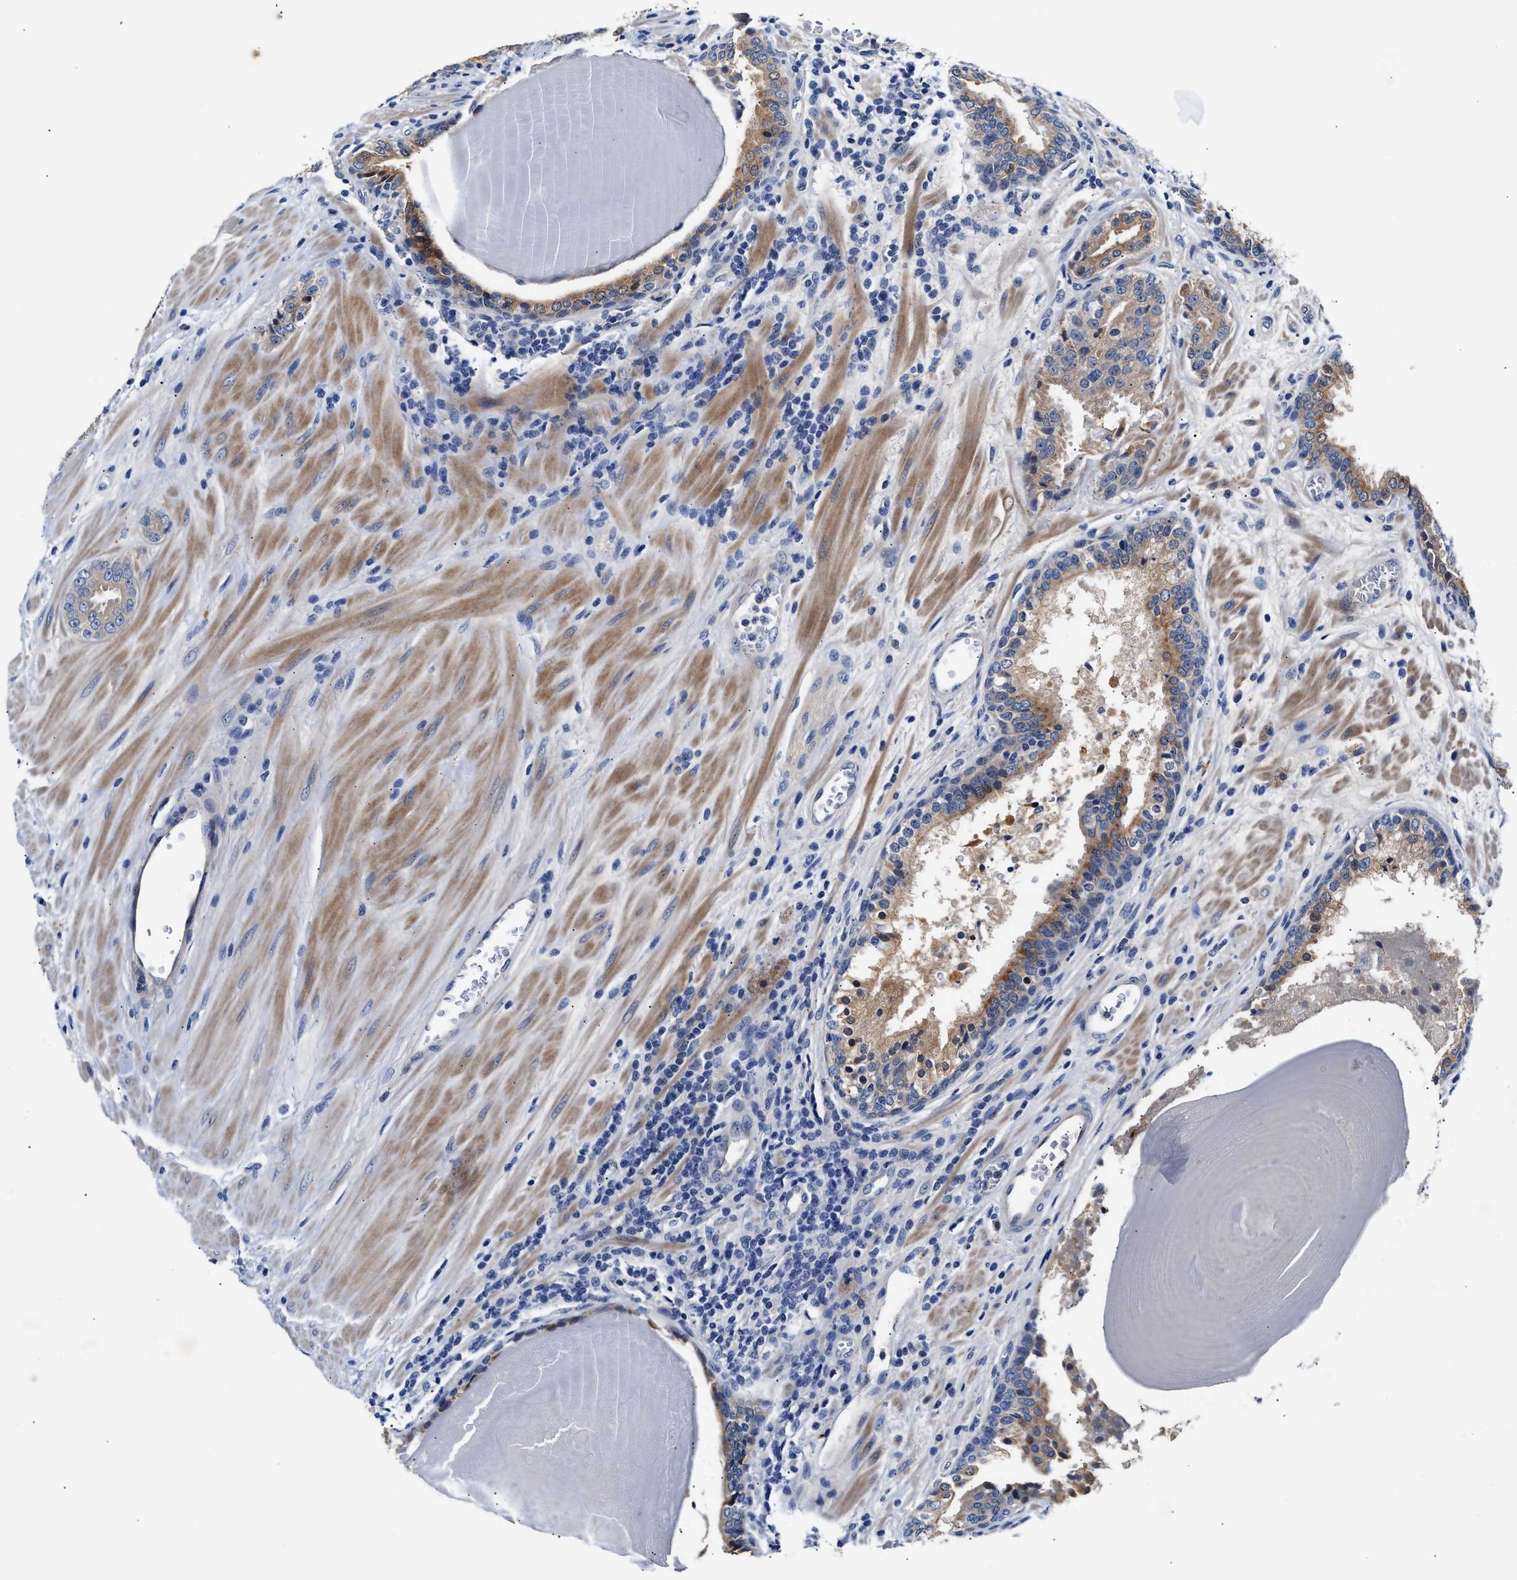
{"staining": {"intensity": "moderate", "quantity": "<25%", "location": "cytoplasmic/membranous"}, "tissue": "prostate cancer", "cell_type": "Tumor cells", "image_type": "cancer", "snomed": [{"axis": "morphology", "description": "Adenocarcinoma, High grade"}, {"axis": "topography", "description": "Prostate"}], "caption": "The histopathology image shows staining of prostate cancer, revealing moderate cytoplasmic/membranous protein positivity (brown color) within tumor cells.", "gene": "CCDC146", "patient": {"sex": "male", "age": 60}}